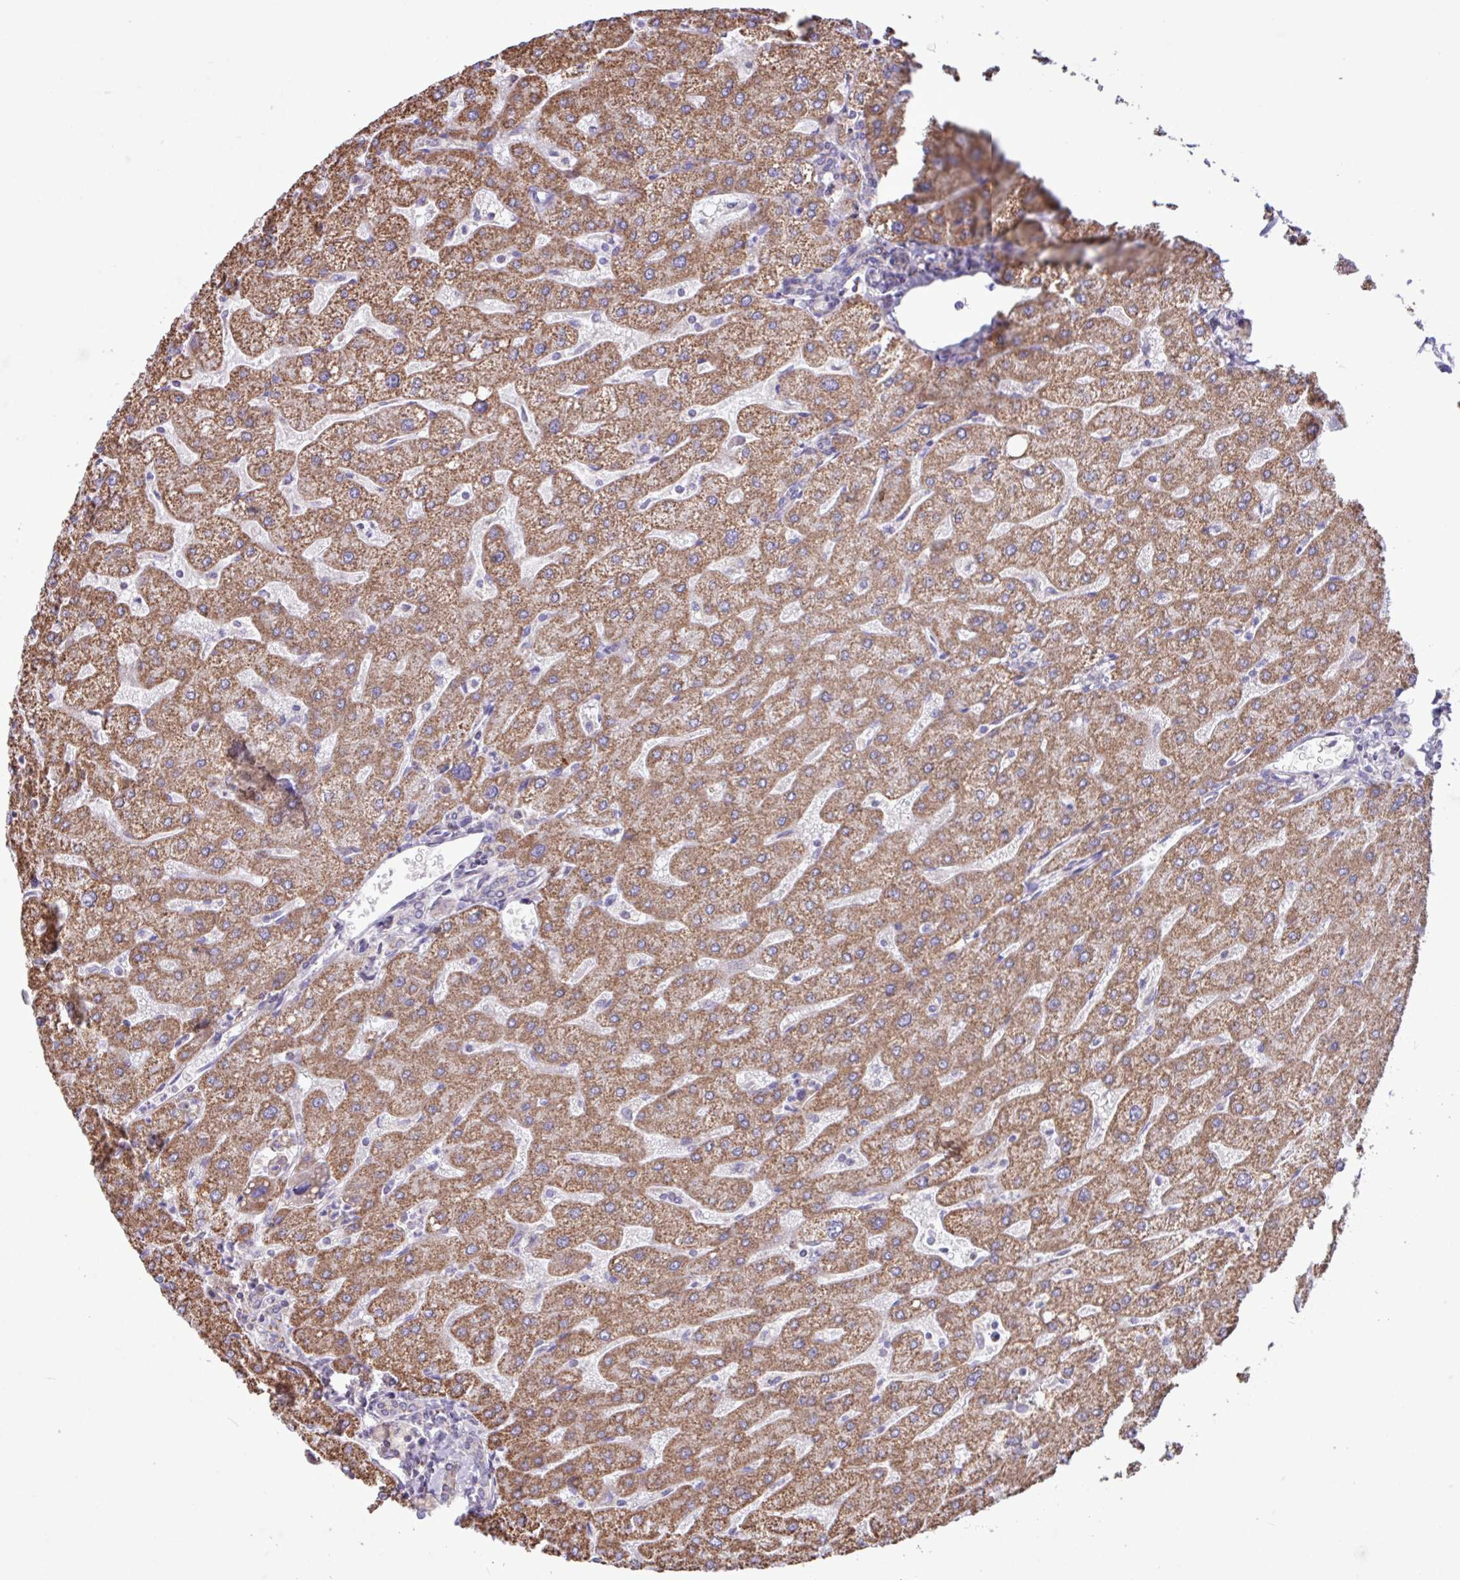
{"staining": {"intensity": "negative", "quantity": "none", "location": "none"}, "tissue": "liver", "cell_type": "Cholangiocytes", "image_type": "normal", "snomed": [{"axis": "morphology", "description": "Normal tissue, NOS"}, {"axis": "topography", "description": "Liver"}], "caption": "Immunohistochemical staining of benign human liver reveals no significant staining in cholangiocytes. (DAB IHC, high magnification).", "gene": "RTL3", "patient": {"sex": "male", "age": 67}}